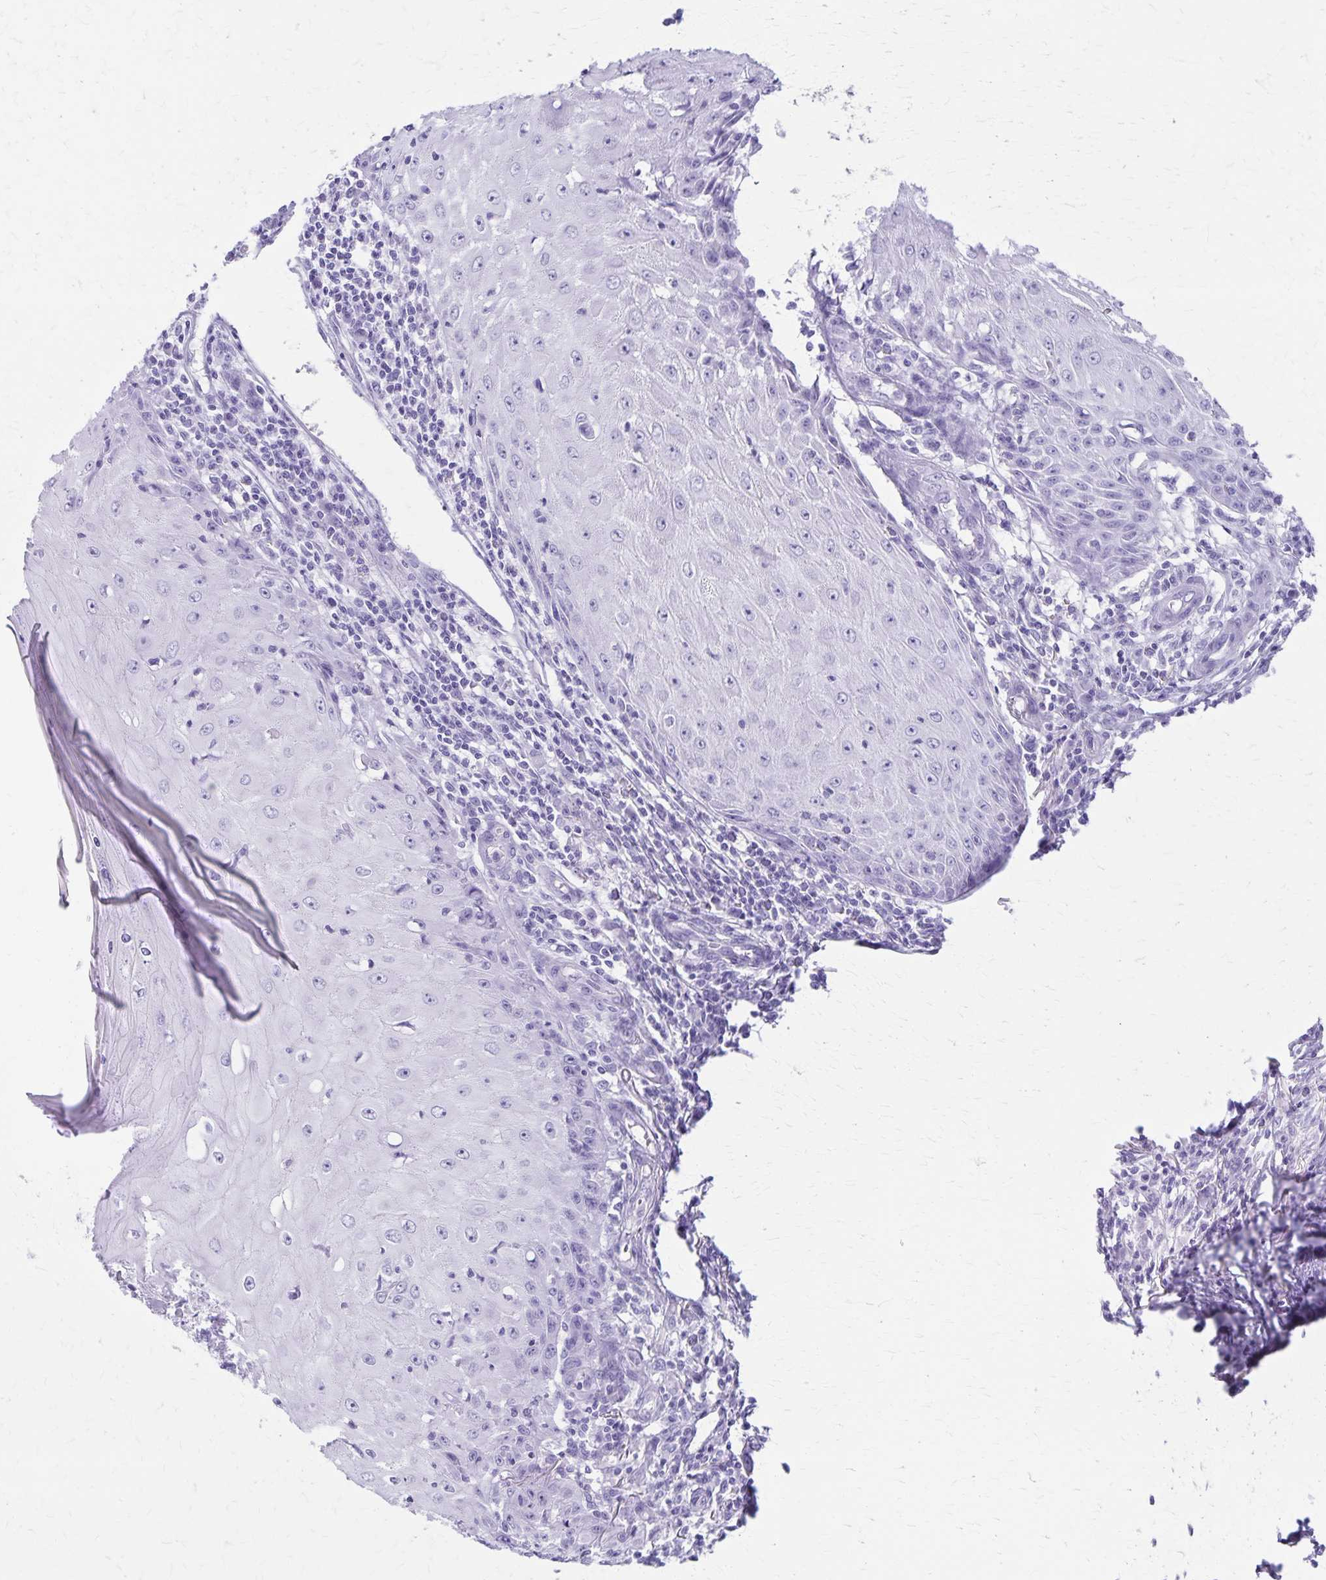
{"staining": {"intensity": "negative", "quantity": "none", "location": "none"}, "tissue": "skin cancer", "cell_type": "Tumor cells", "image_type": "cancer", "snomed": [{"axis": "morphology", "description": "Squamous cell carcinoma, NOS"}, {"axis": "topography", "description": "Skin"}], "caption": "DAB (3,3'-diaminobenzidine) immunohistochemical staining of human skin cancer (squamous cell carcinoma) shows no significant expression in tumor cells.", "gene": "DEFA5", "patient": {"sex": "female", "age": 73}}